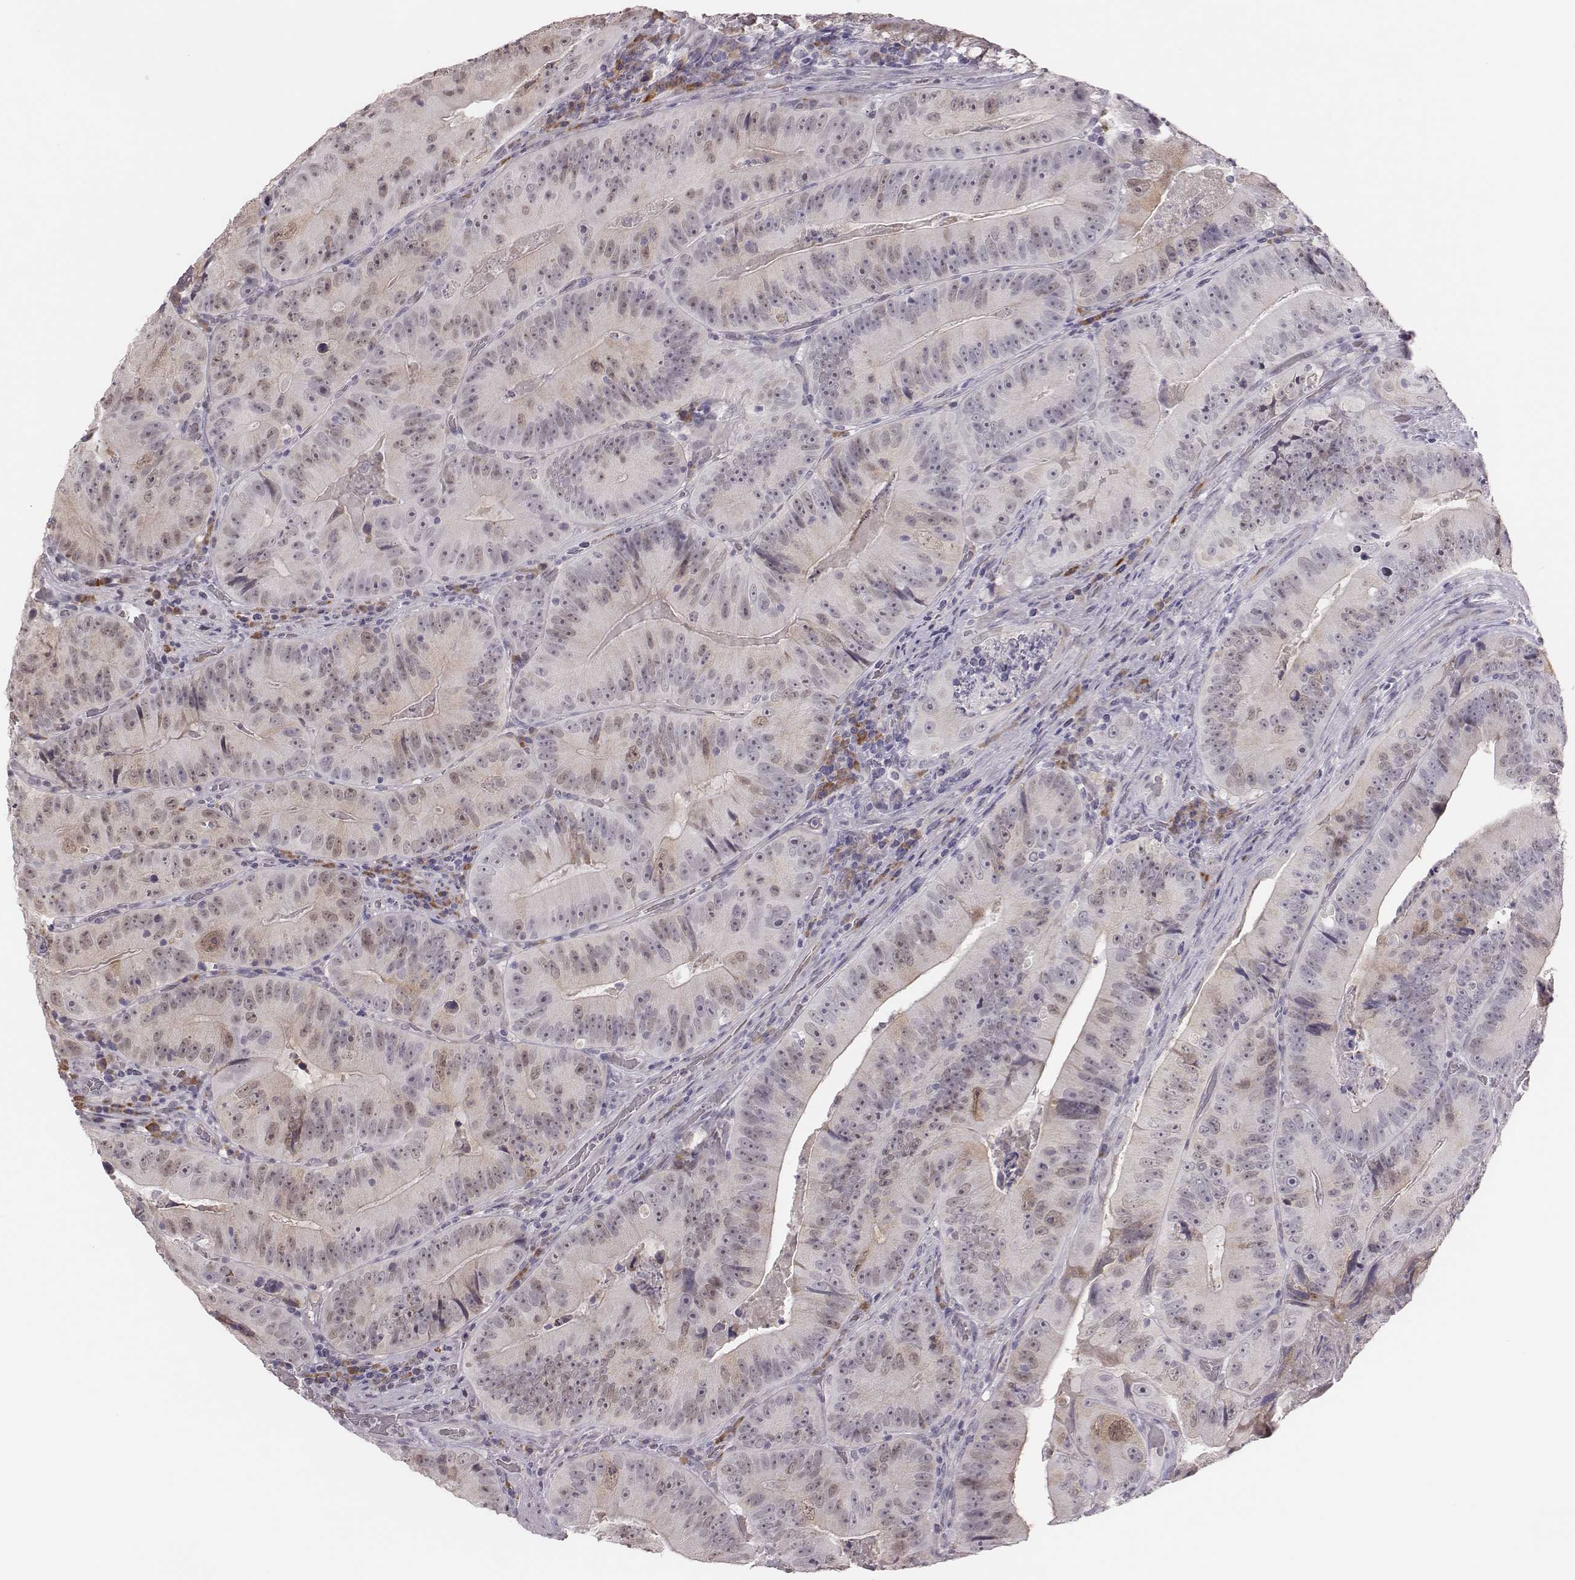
{"staining": {"intensity": "weak", "quantity": "<25%", "location": "cytoplasmic/membranous,nuclear"}, "tissue": "colorectal cancer", "cell_type": "Tumor cells", "image_type": "cancer", "snomed": [{"axis": "morphology", "description": "Adenocarcinoma, NOS"}, {"axis": "topography", "description": "Colon"}], "caption": "Photomicrograph shows no significant protein staining in tumor cells of colorectal cancer. (DAB immunohistochemistry (IHC) visualized using brightfield microscopy, high magnification).", "gene": "PBK", "patient": {"sex": "female", "age": 86}}